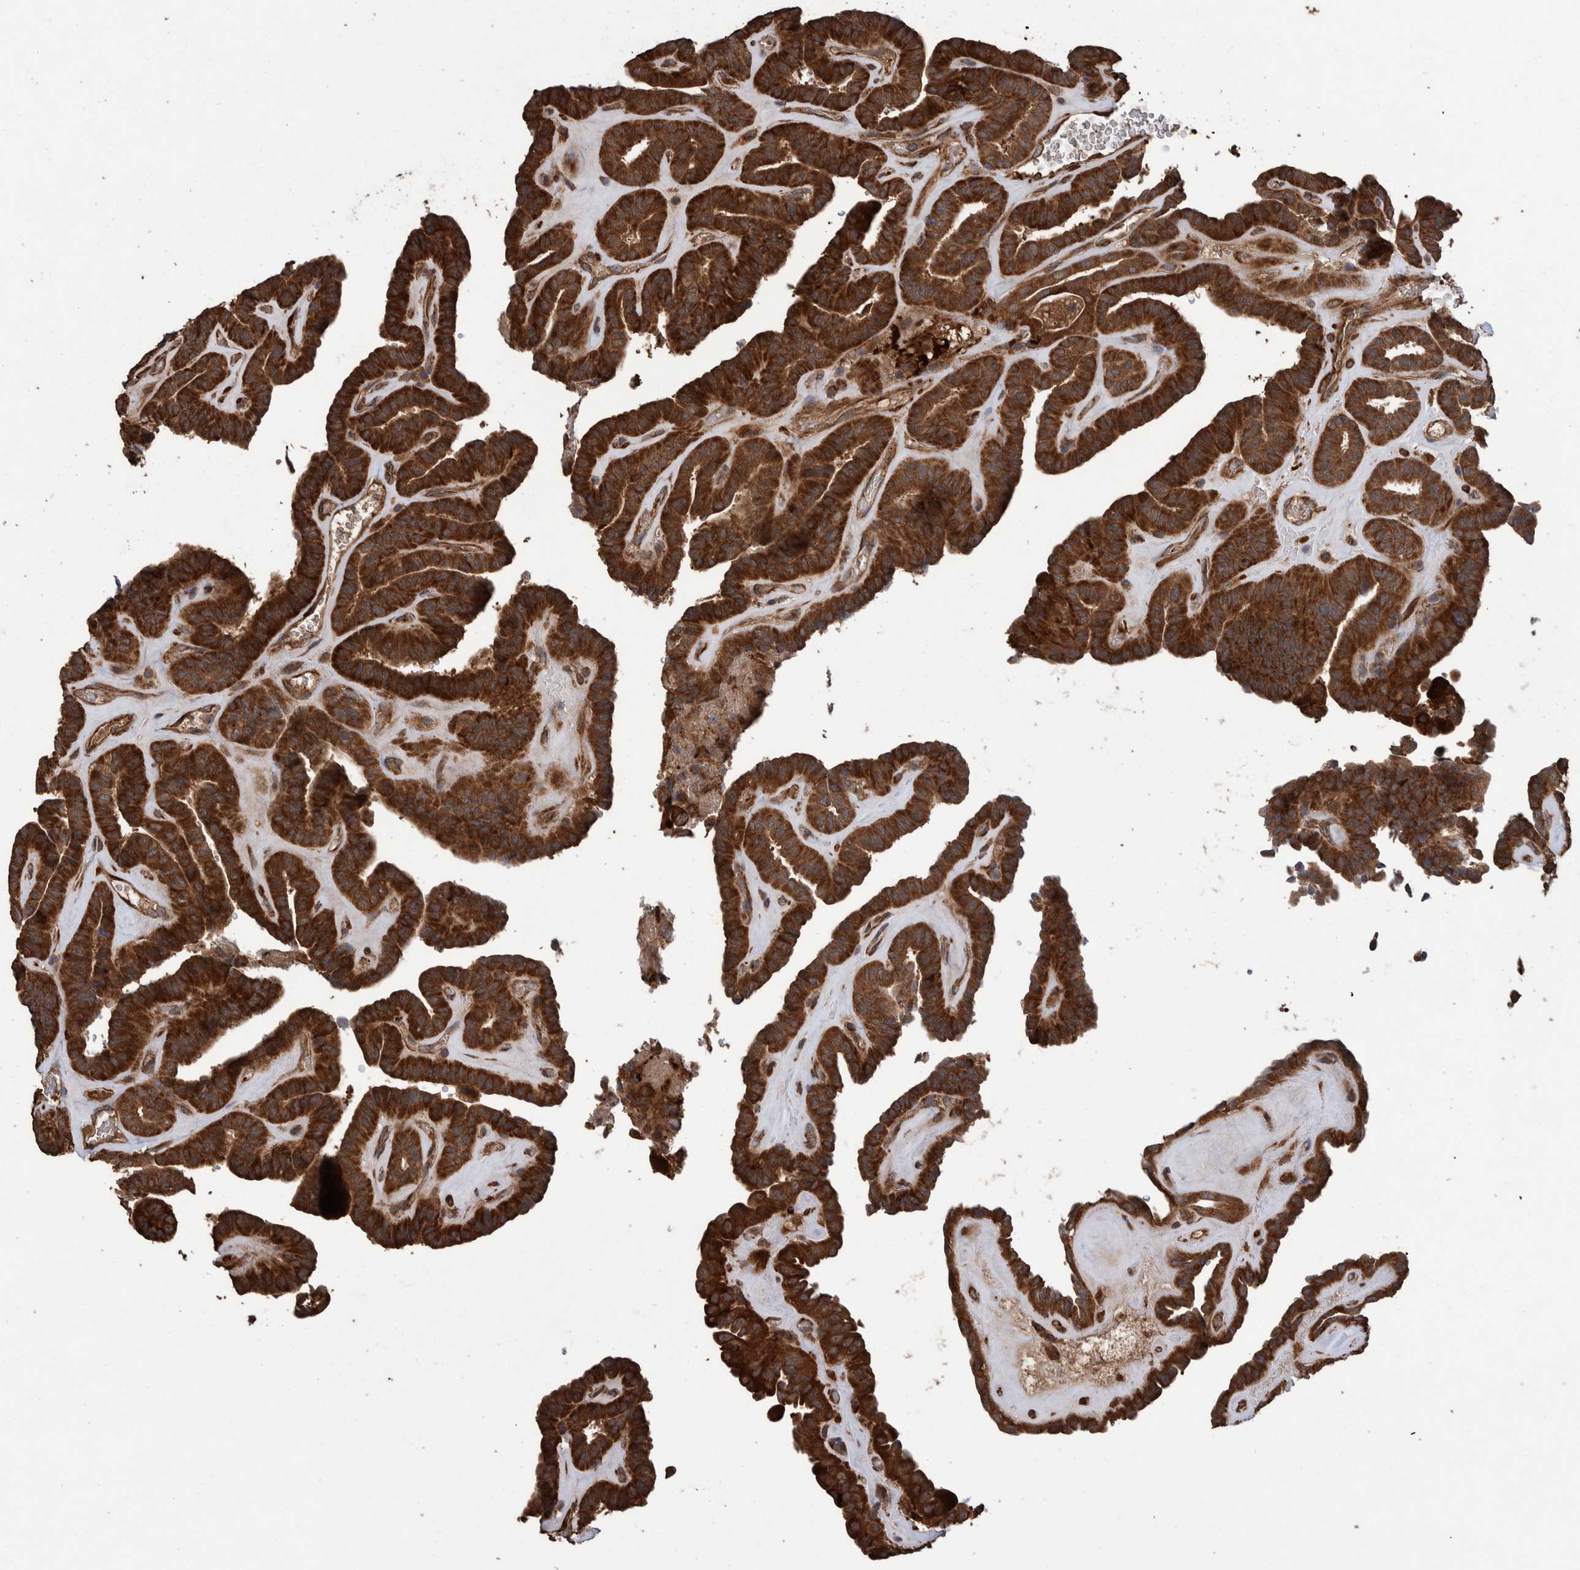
{"staining": {"intensity": "strong", "quantity": ">75%", "location": "cytoplasmic/membranous"}, "tissue": "thyroid cancer", "cell_type": "Tumor cells", "image_type": "cancer", "snomed": [{"axis": "morphology", "description": "Papillary adenocarcinoma, NOS"}, {"axis": "topography", "description": "Thyroid gland"}], "caption": "Protein expression analysis of thyroid papillary adenocarcinoma shows strong cytoplasmic/membranous expression in approximately >75% of tumor cells. (DAB (3,3'-diaminobenzidine) IHC with brightfield microscopy, high magnification).", "gene": "TRIM16", "patient": {"sex": "male", "age": 77}}